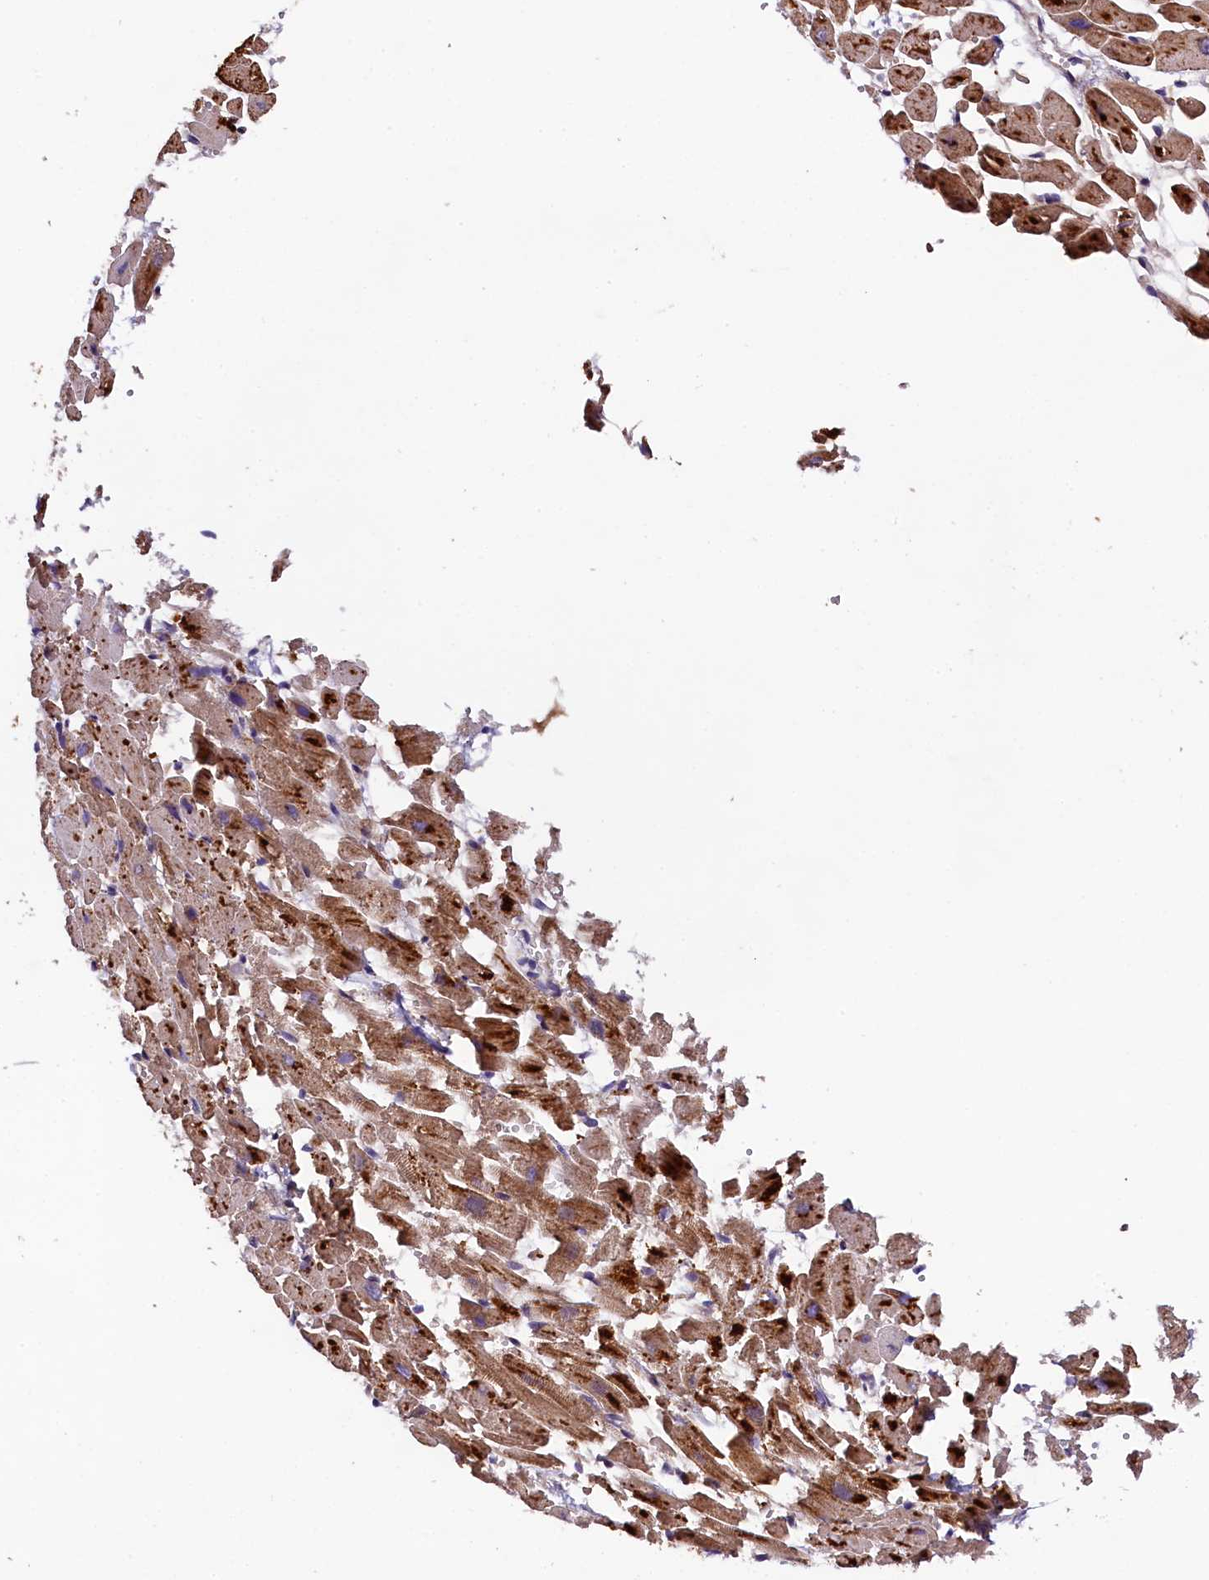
{"staining": {"intensity": "strong", "quantity": ">75%", "location": "cytoplasmic/membranous"}, "tissue": "heart muscle", "cell_type": "Cardiomyocytes", "image_type": "normal", "snomed": [{"axis": "morphology", "description": "Normal tissue, NOS"}, {"axis": "topography", "description": "Heart"}], "caption": "Protein analysis of unremarkable heart muscle displays strong cytoplasmic/membranous expression in approximately >75% of cardiomyocytes. (DAB = brown stain, brightfield microscopy at high magnification).", "gene": "DOHH", "patient": {"sex": "female", "age": 64}}